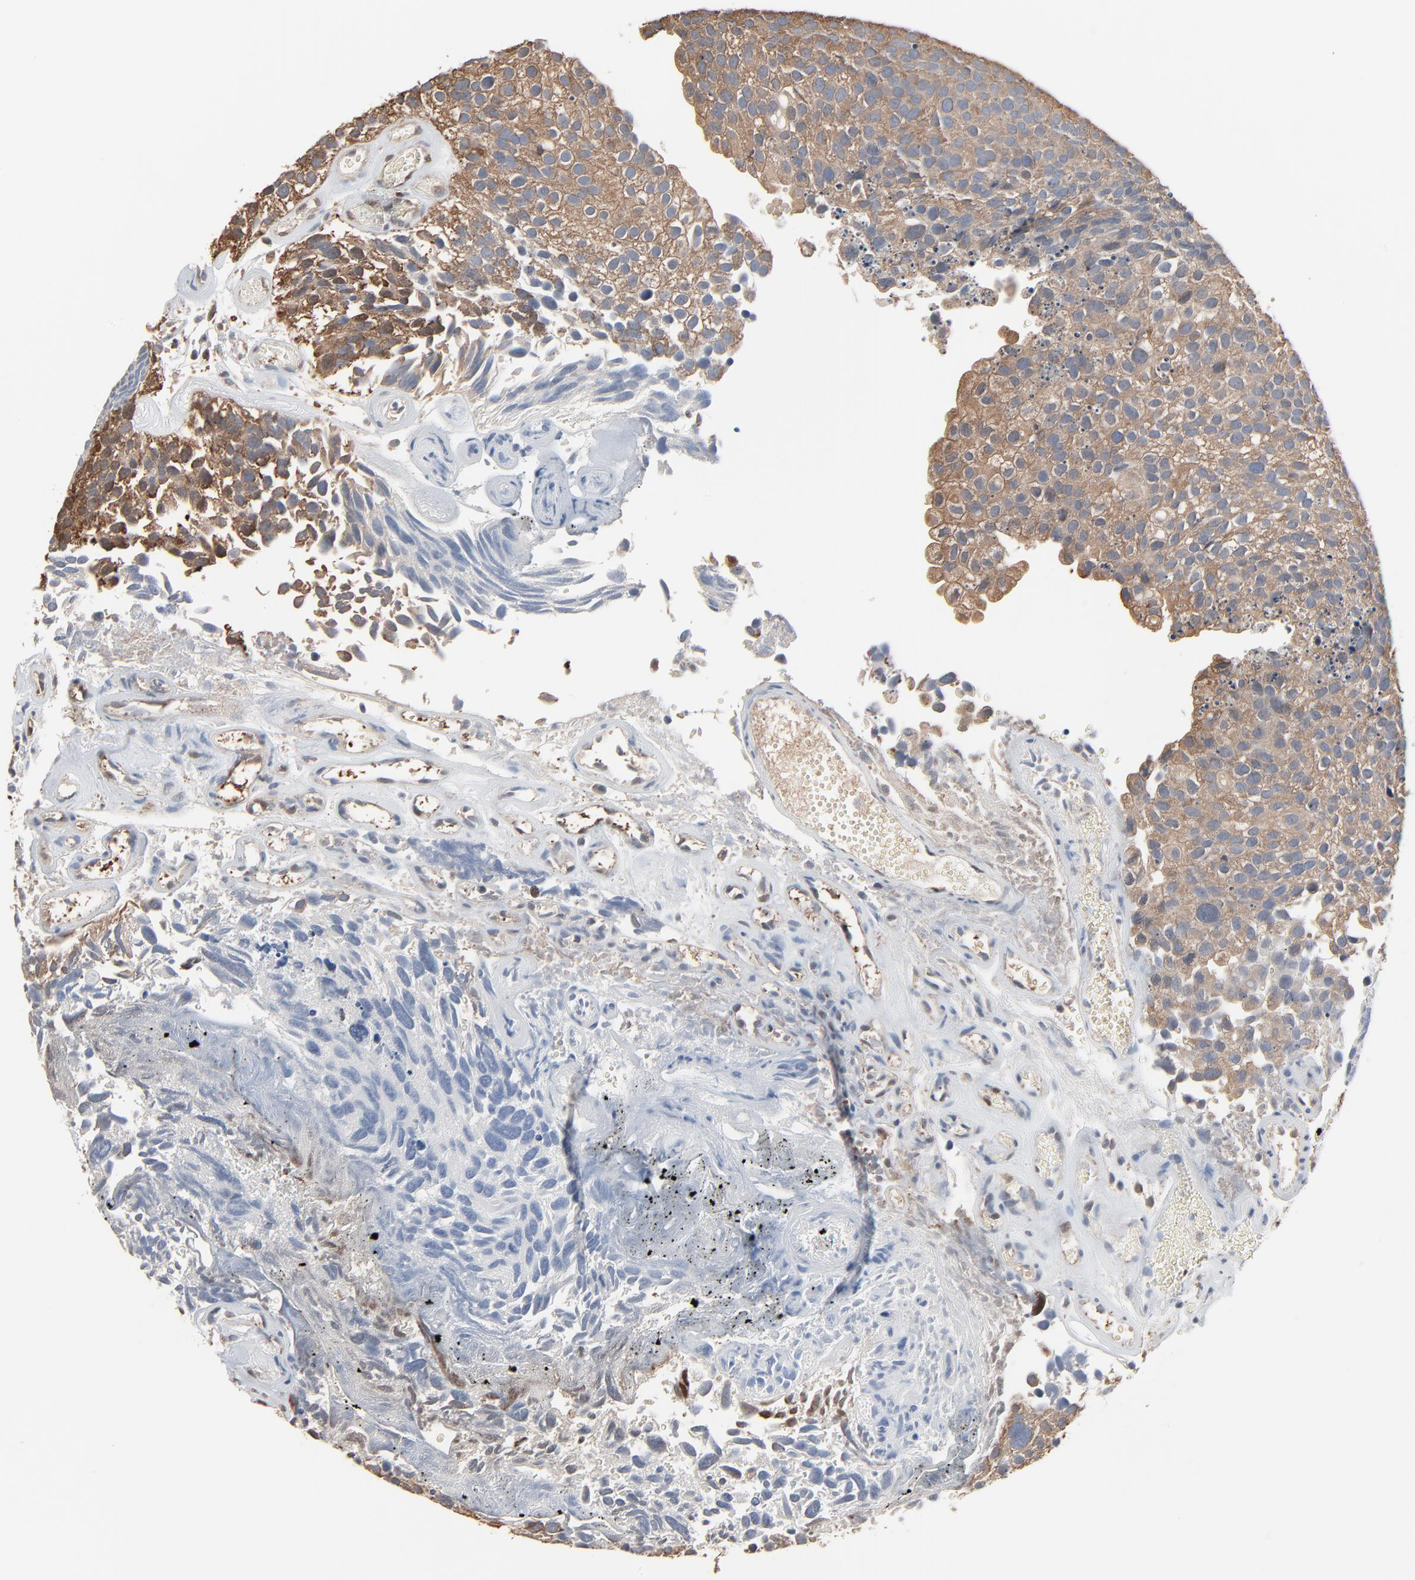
{"staining": {"intensity": "moderate", "quantity": ">75%", "location": "cytoplasmic/membranous"}, "tissue": "urothelial cancer", "cell_type": "Tumor cells", "image_type": "cancer", "snomed": [{"axis": "morphology", "description": "Urothelial carcinoma, High grade"}, {"axis": "topography", "description": "Urinary bladder"}], "caption": "The immunohistochemical stain labels moderate cytoplasmic/membranous positivity in tumor cells of urothelial cancer tissue.", "gene": "CCT5", "patient": {"sex": "male", "age": 72}}